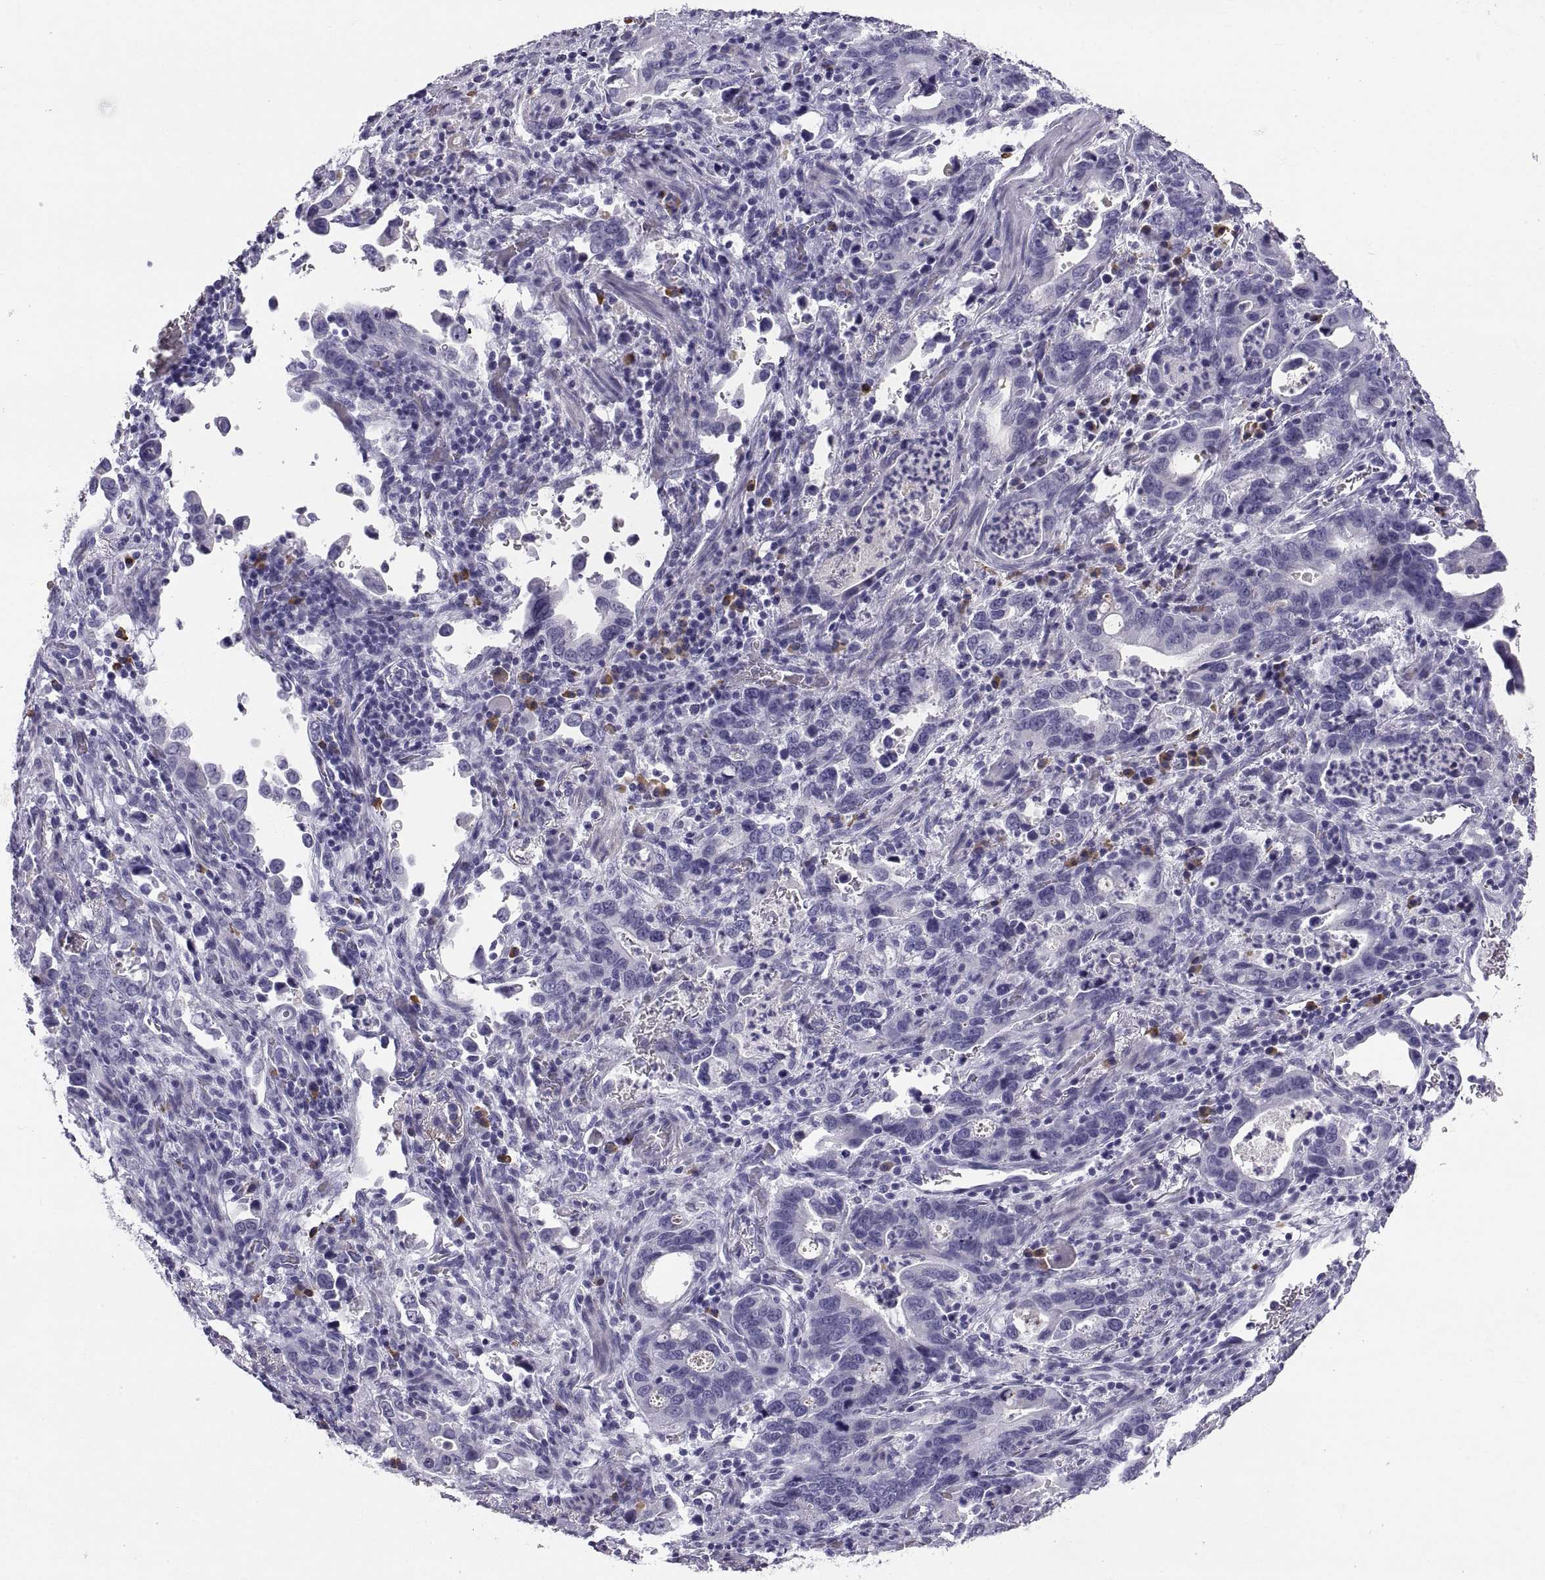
{"staining": {"intensity": "negative", "quantity": "none", "location": "none"}, "tissue": "stomach cancer", "cell_type": "Tumor cells", "image_type": "cancer", "snomed": [{"axis": "morphology", "description": "Adenocarcinoma, NOS"}, {"axis": "topography", "description": "Stomach, upper"}], "caption": "This is an immunohistochemistry micrograph of stomach cancer. There is no positivity in tumor cells.", "gene": "CT47A10", "patient": {"sex": "male", "age": 74}}